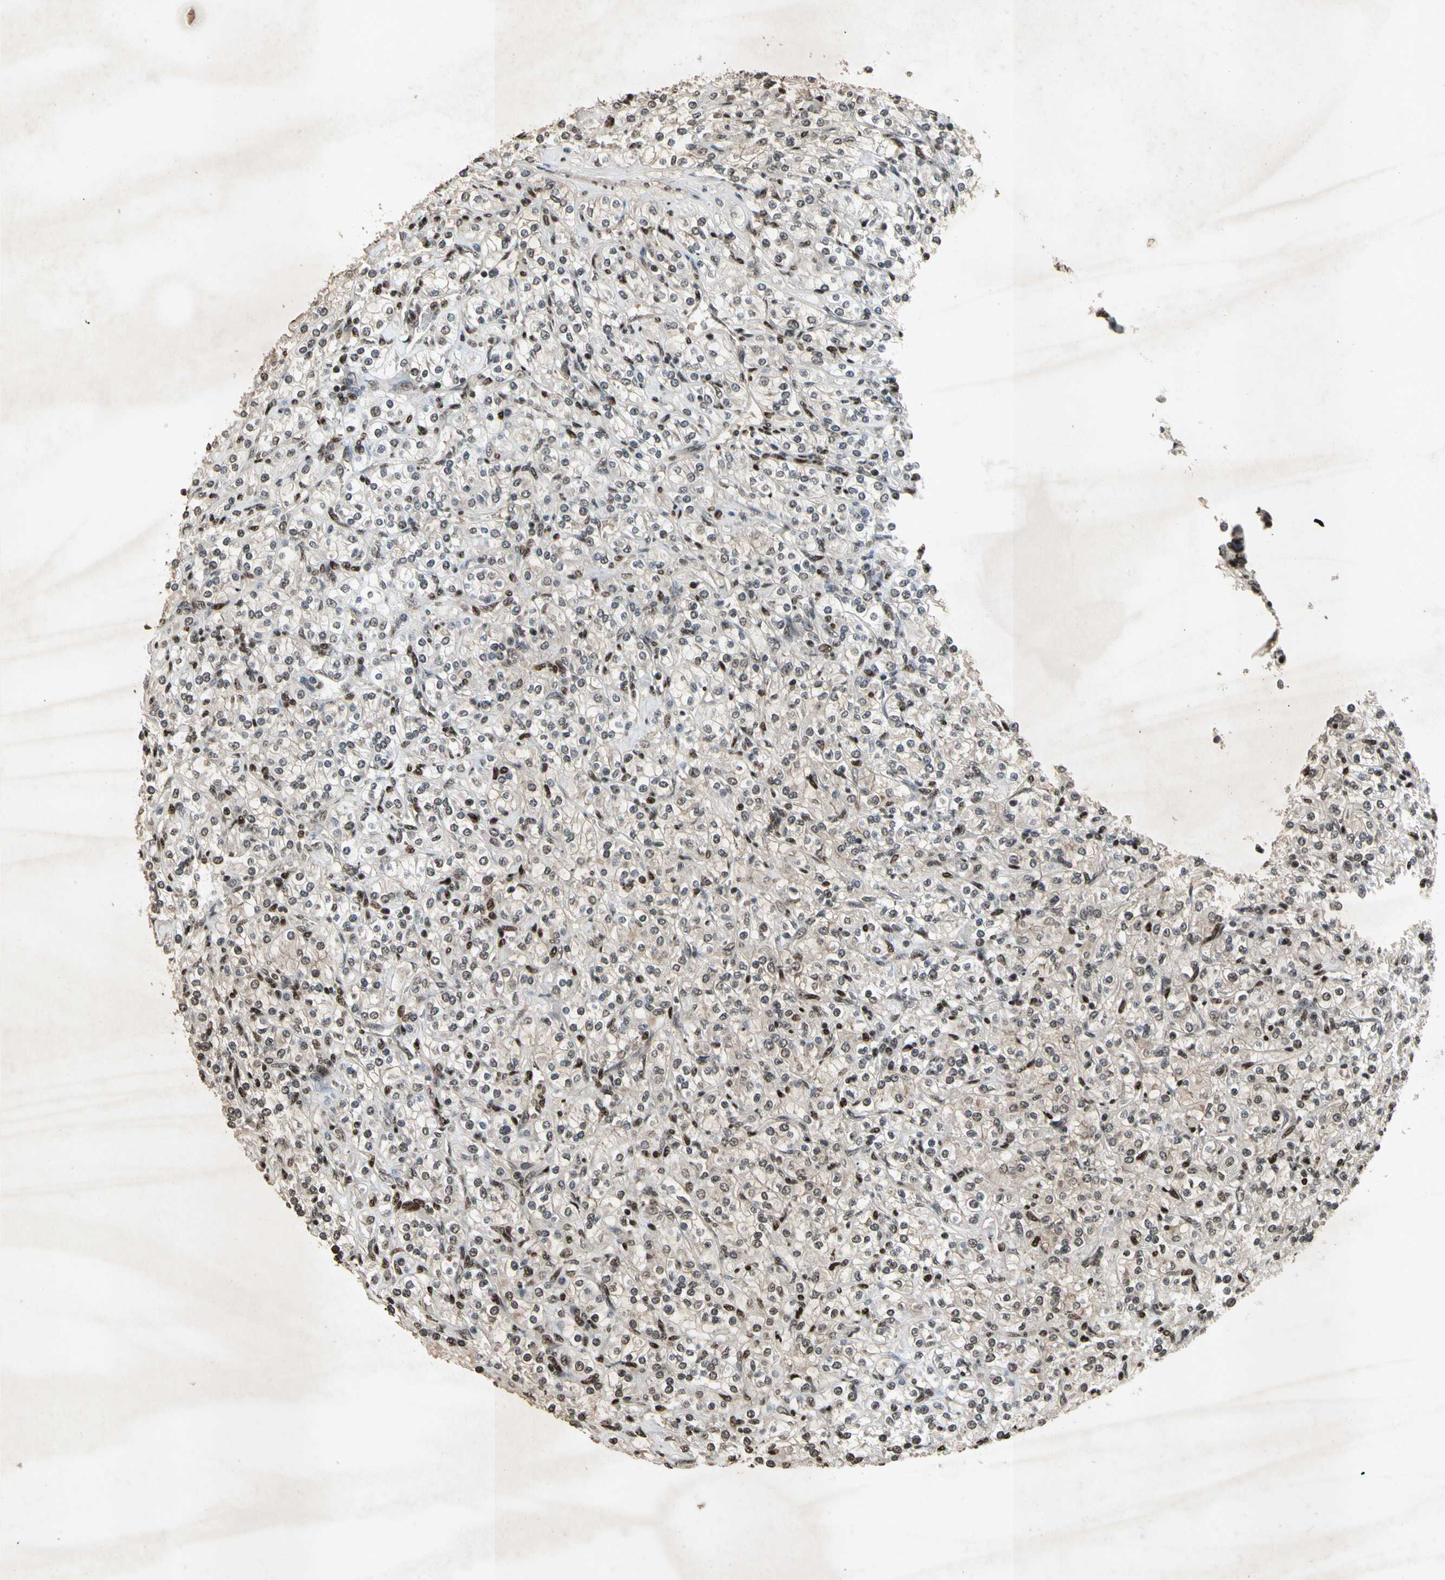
{"staining": {"intensity": "moderate", "quantity": "25%-75%", "location": "nuclear"}, "tissue": "renal cancer", "cell_type": "Tumor cells", "image_type": "cancer", "snomed": [{"axis": "morphology", "description": "Adenocarcinoma, NOS"}, {"axis": "topography", "description": "Kidney"}], "caption": "Renal cancer (adenocarcinoma) tissue displays moderate nuclear positivity in about 25%-75% of tumor cells", "gene": "TBX2", "patient": {"sex": "male", "age": 77}}